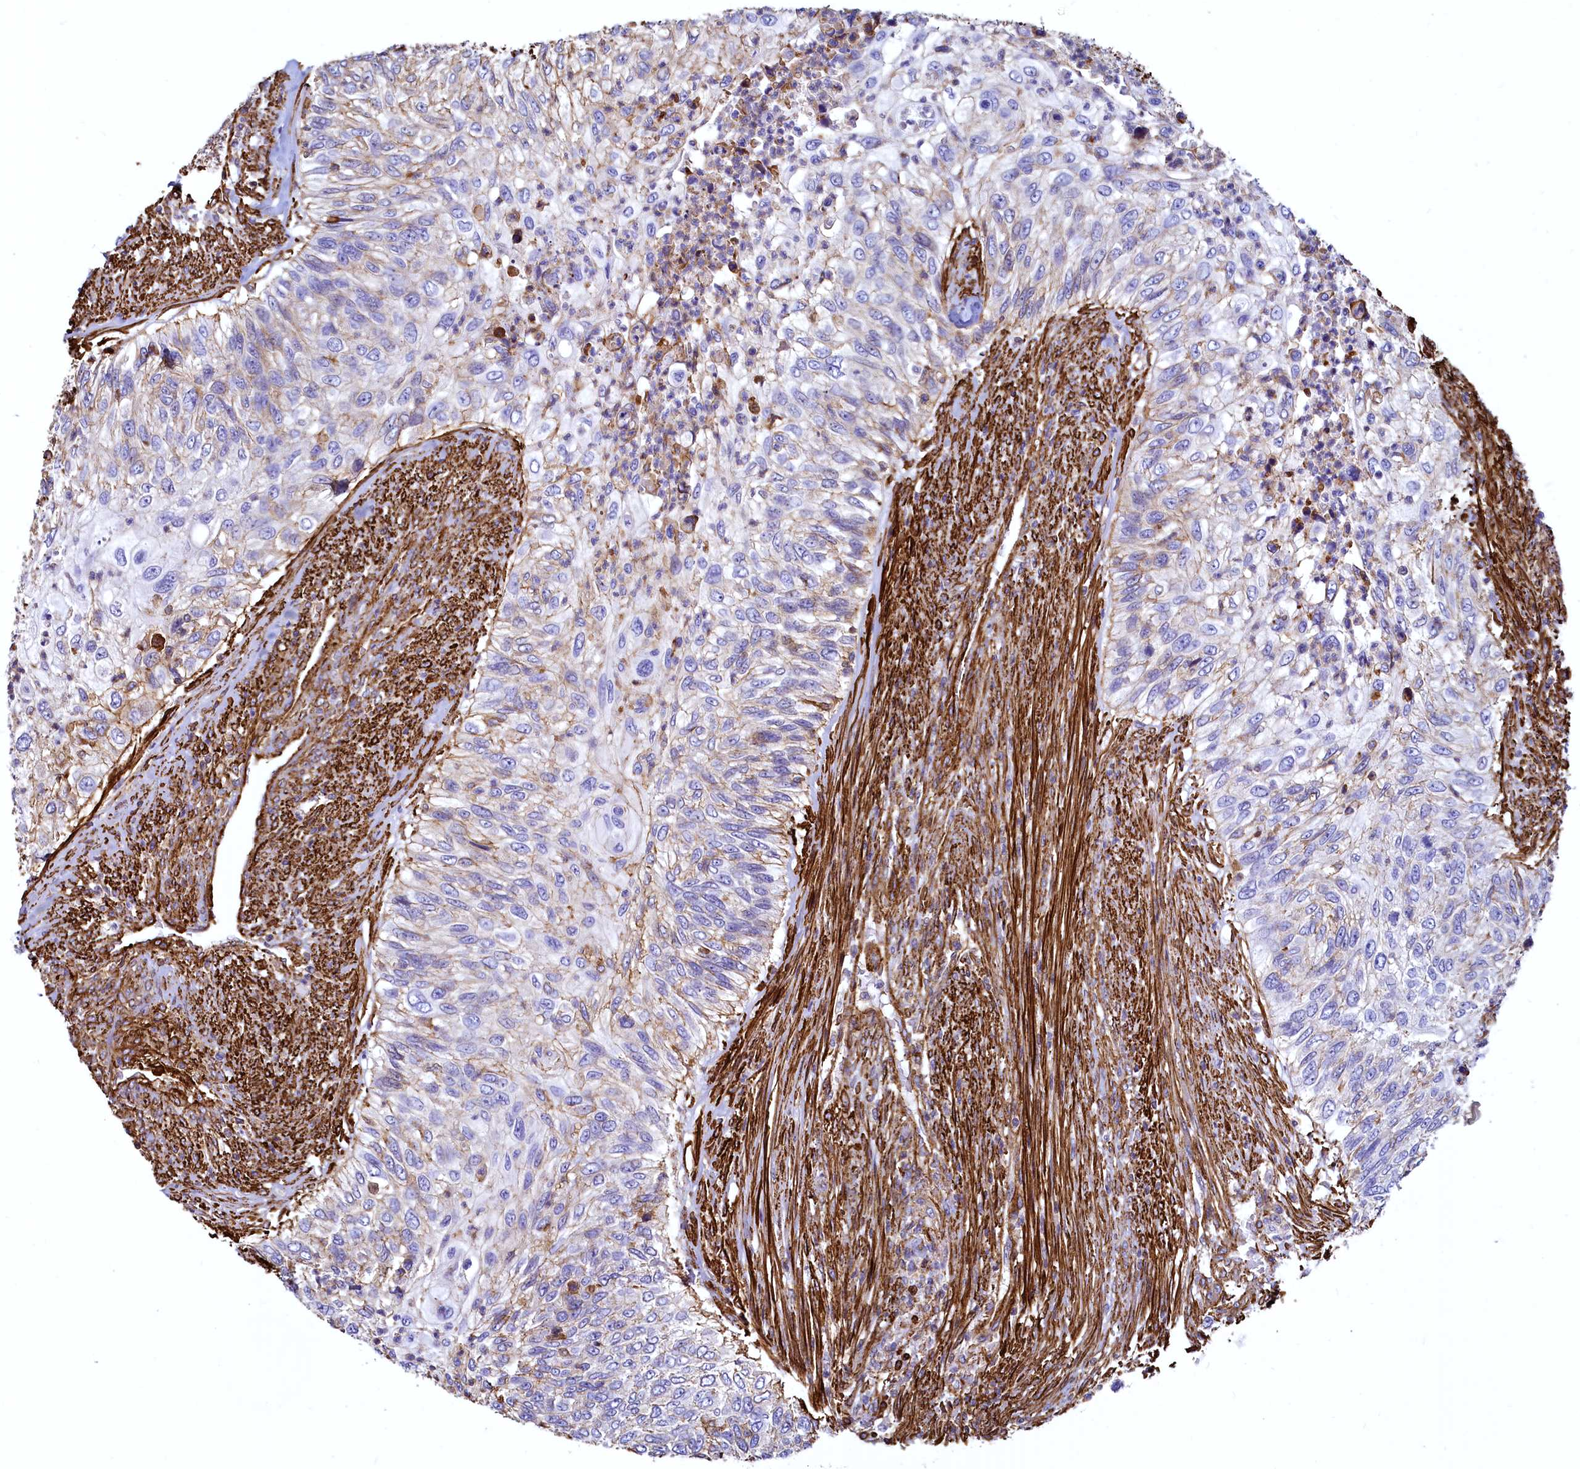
{"staining": {"intensity": "weak", "quantity": "25%-75%", "location": "cytoplasmic/membranous"}, "tissue": "urothelial cancer", "cell_type": "Tumor cells", "image_type": "cancer", "snomed": [{"axis": "morphology", "description": "Urothelial carcinoma, High grade"}, {"axis": "topography", "description": "Urinary bladder"}], "caption": "IHC micrograph of human urothelial carcinoma (high-grade) stained for a protein (brown), which demonstrates low levels of weak cytoplasmic/membranous expression in approximately 25%-75% of tumor cells.", "gene": "THBS1", "patient": {"sex": "female", "age": 60}}